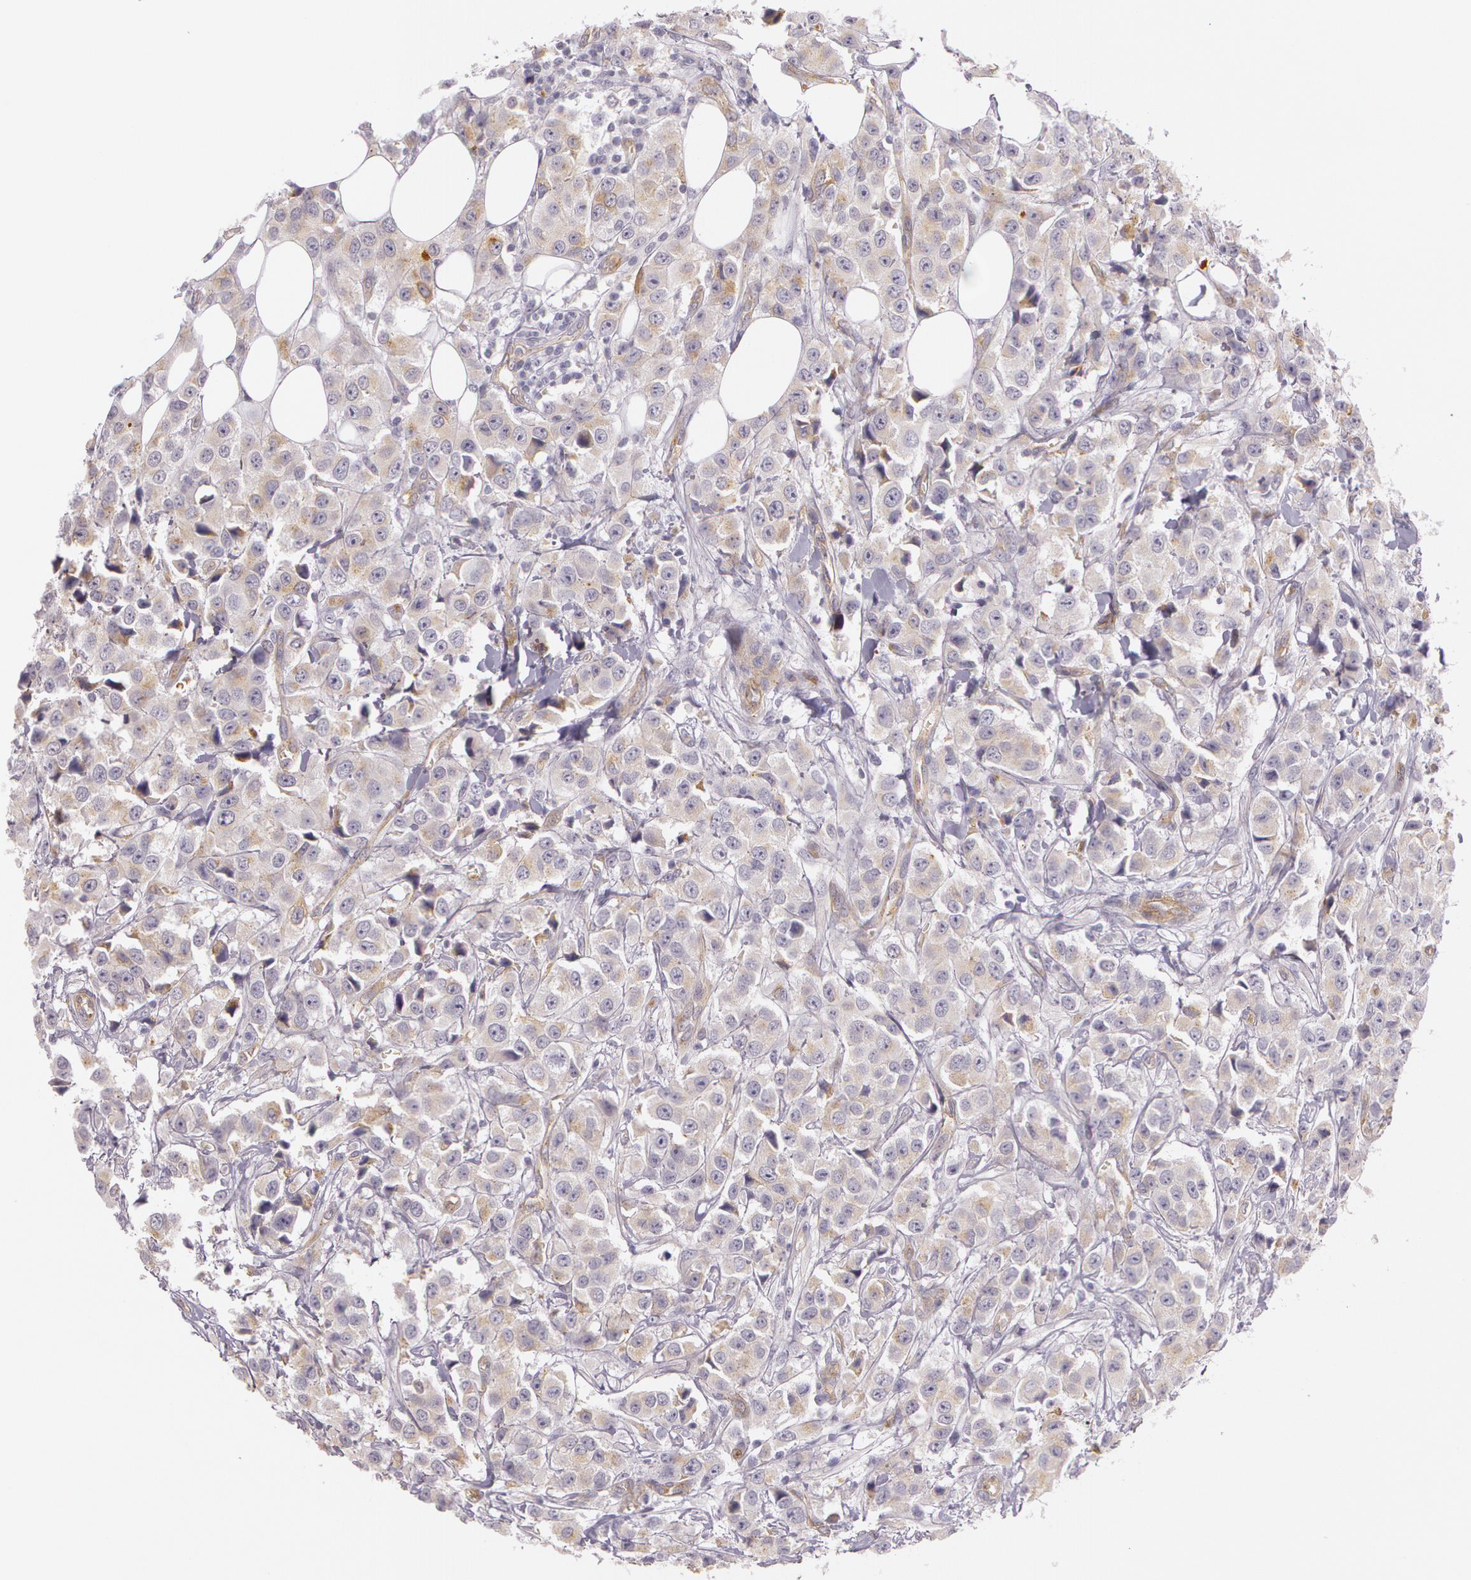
{"staining": {"intensity": "weak", "quantity": ">75%", "location": "cytoplasmic/membranous"}, "tissue": "breast cancer", "cell_type": "Tumor cells", "image_type": "cancer", "snomed": [{"axis": "morphology", "description": "Duct carcinoma"}, {"axis": "topography", "description": "Breast"}], "caption": "Breast cancer tissue exhibits weak cytoplasmic/membranous expression in about >75% of tumor cells", "gene": "APP", "patient": {"sex": "female", "age": 58}}